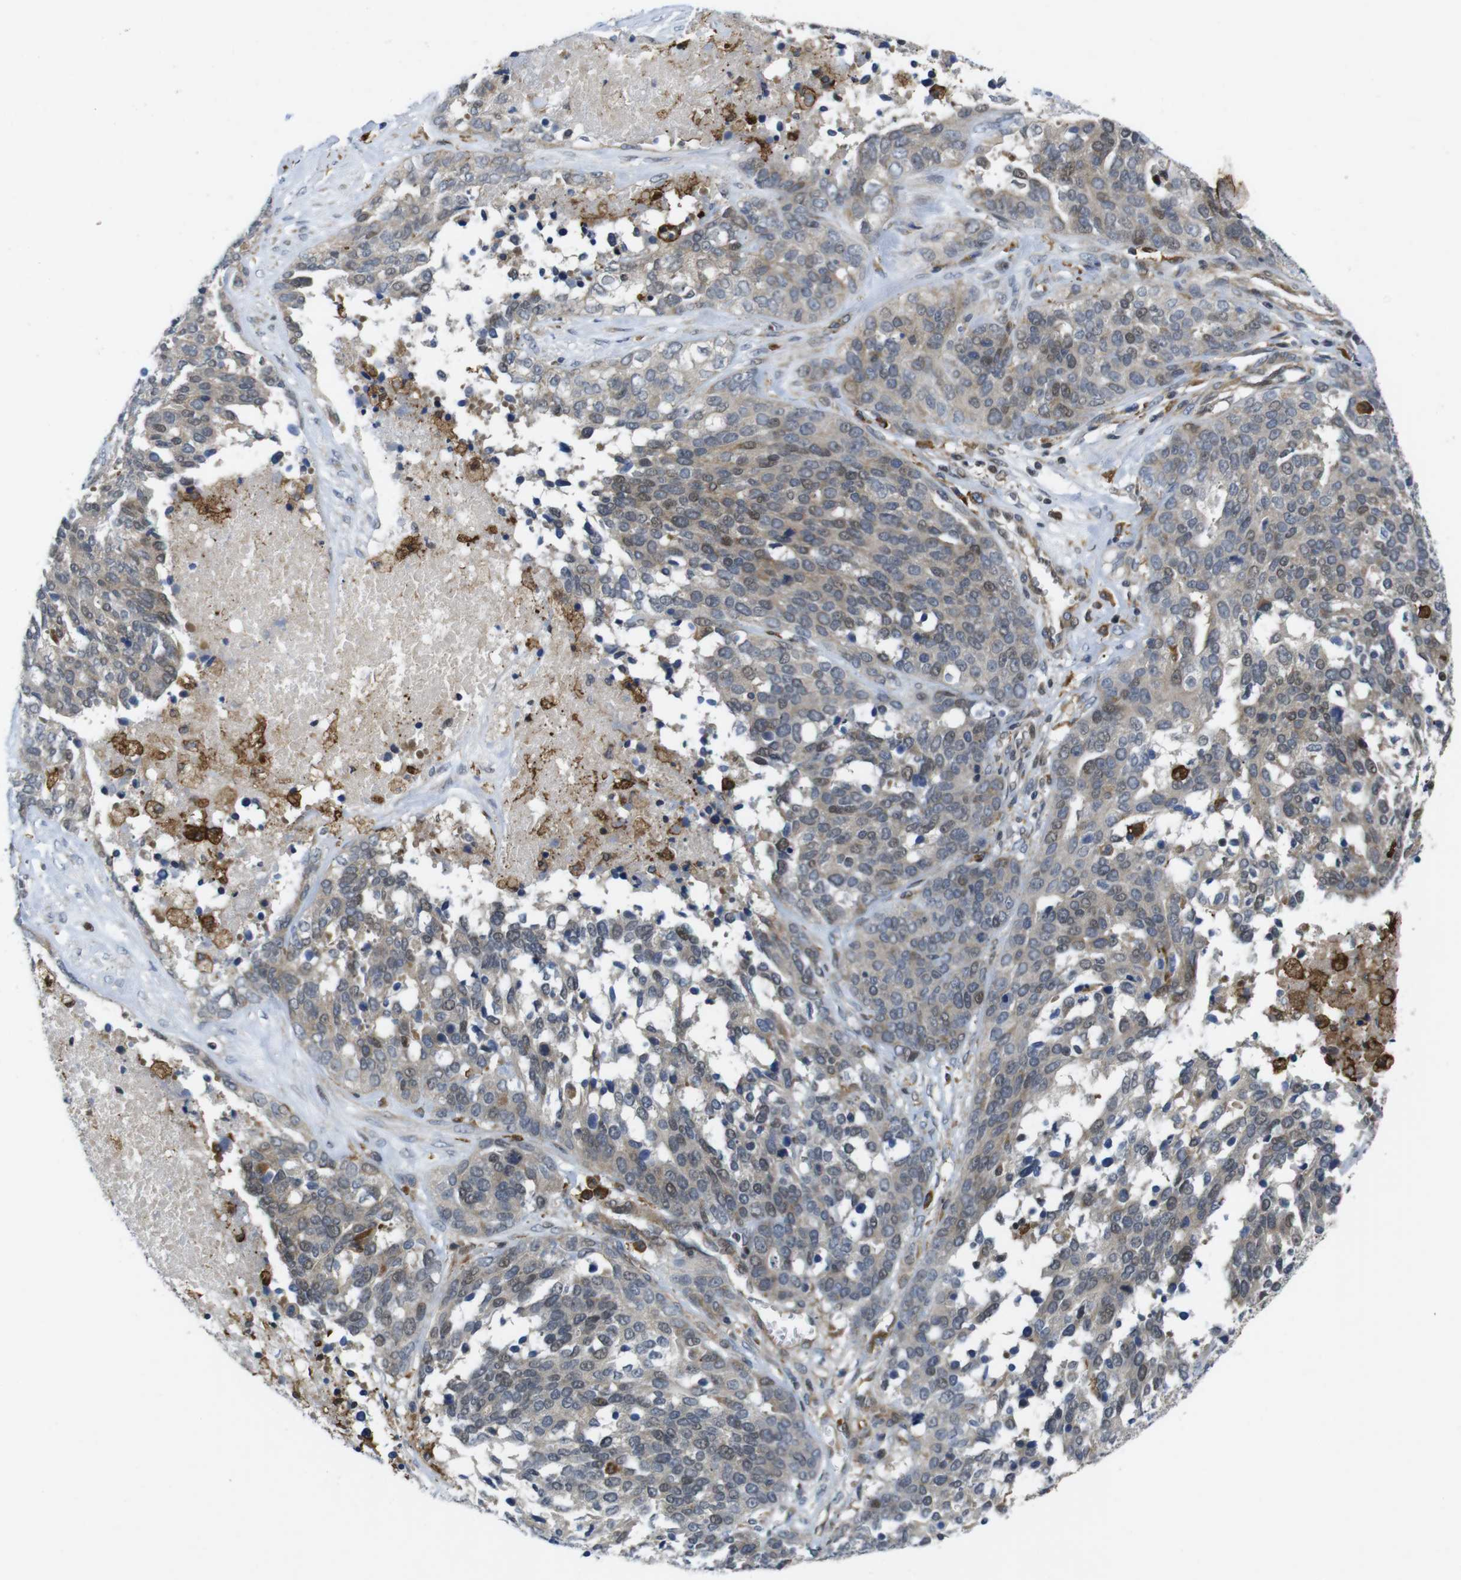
{"staining": {"intensity": "moderate", "quantity": "25%-75%", "location": "cytoplasmic/membranous"}, "tissue": "ovarian cancer", "cell_type": "Tumor cells", "image_type": "cancer", "snomed": [{"axis": "morphology", "description": "Cystadenocarcinoma, serous, NOS"}, {"axis": "topography", "description": "Ovary"}], "caption": "Protein staining by immunohistochemistry exhibits moderate cytoplasmic/membranous positivity in approximately 25%-75% of tumor cells in ovarian cancer (serous cystadenocarcinoma). The staining was performed using DAB, with brown indicating positive protein expression. Nuclei are stained blue with hematoxylin.", "gene": "ROBO2", "patient": {"sex": "female", "age": 44}}